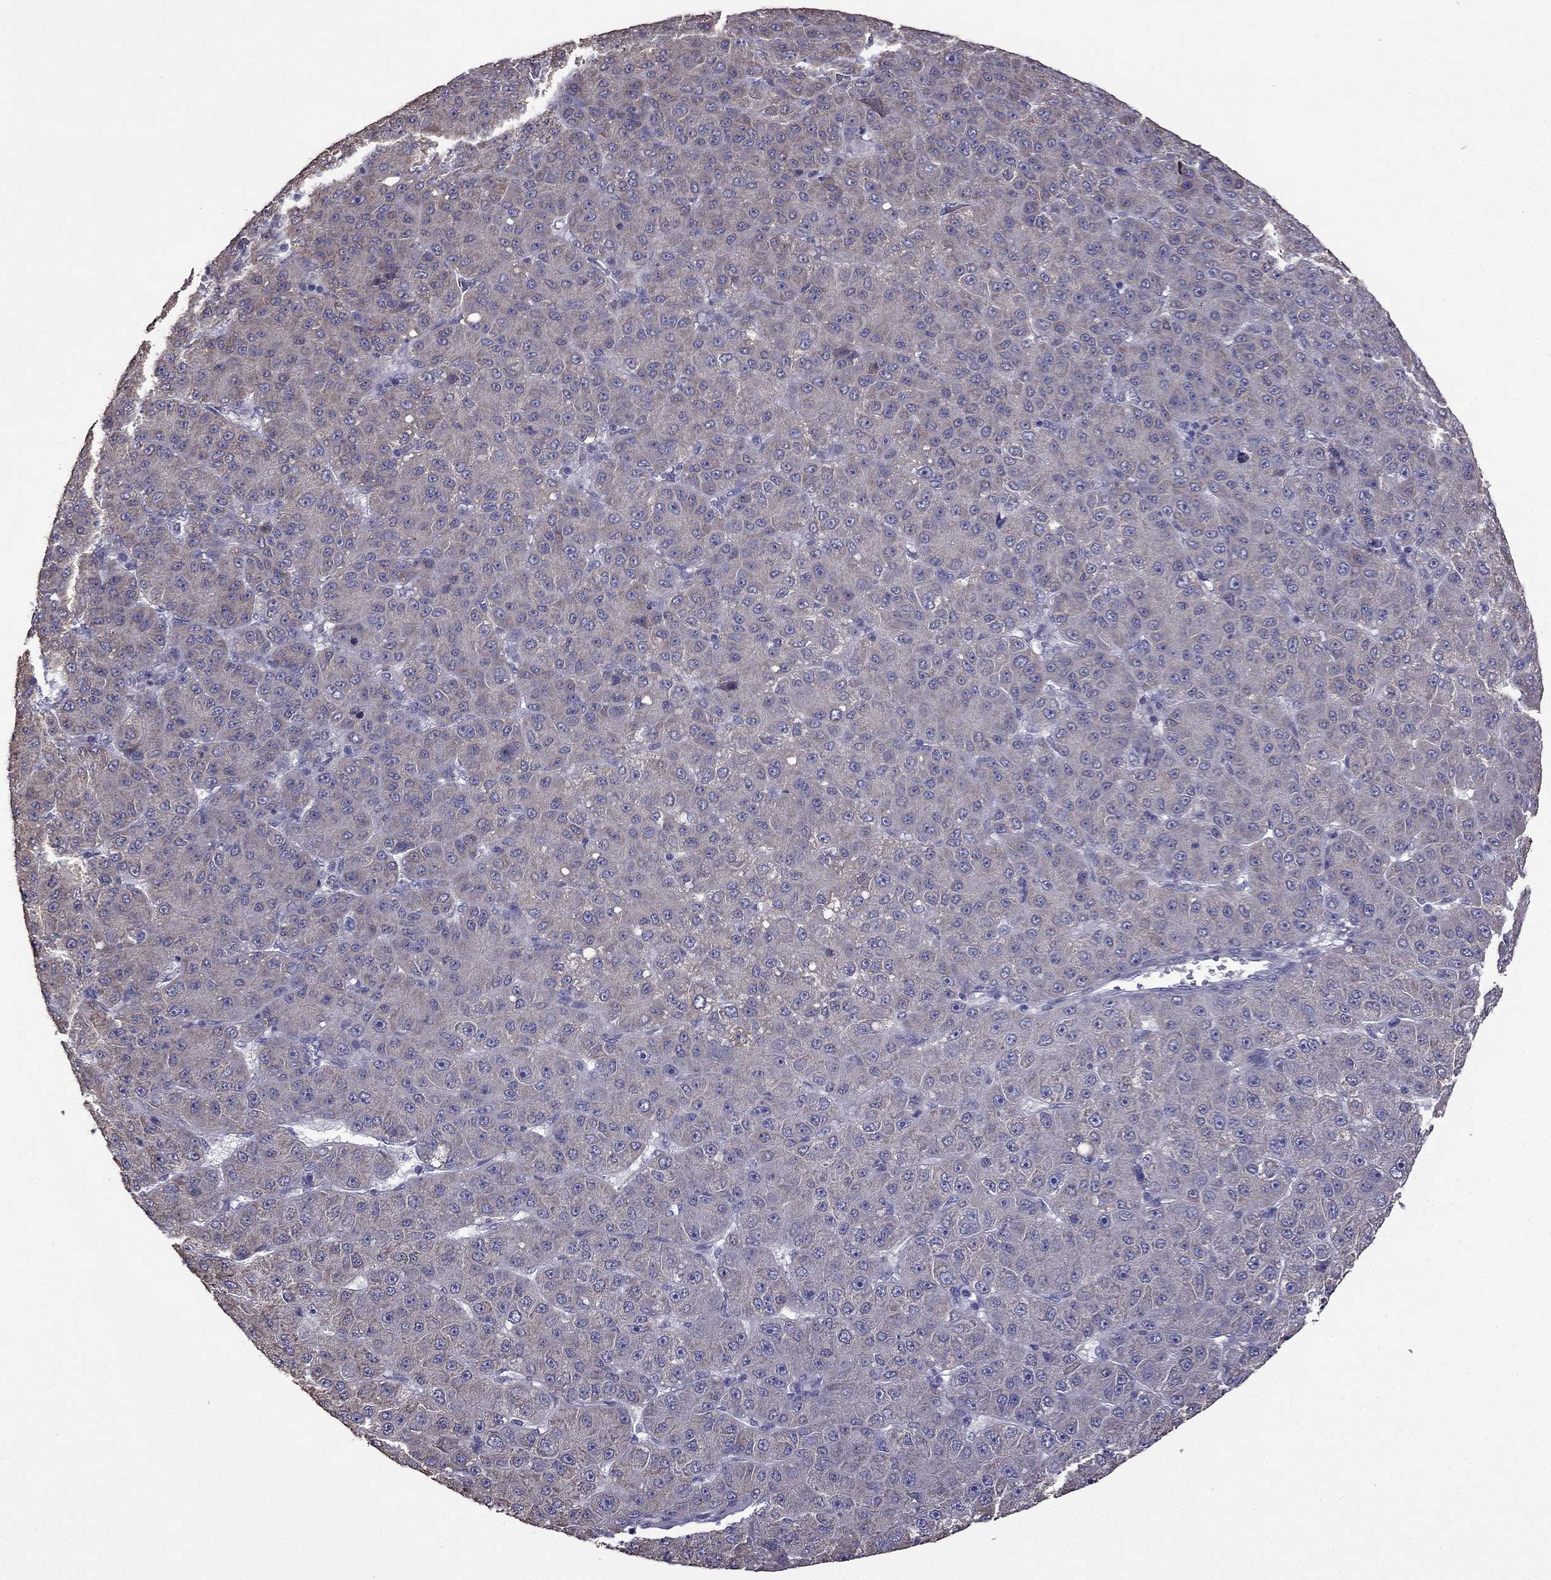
{"staining": {"intensity": "negative", "quantity": "none", "location": "none"}, "tissue": "liver cancer", "cell_type": "Tumor cells", "image_type": "cancer", "snomed": [{"axis": "morphology", "description": "Carcinoma, Hepatocellular, NOS"}, {"axis": "topography", "description": "Liver"}], "caption": "Image shows no protein positivity in tumor cells of liver cancer (hepatocellular carcinoma) tissue.", "gene": "CDH9", "patient": {"sex": "male", "age": 67}}